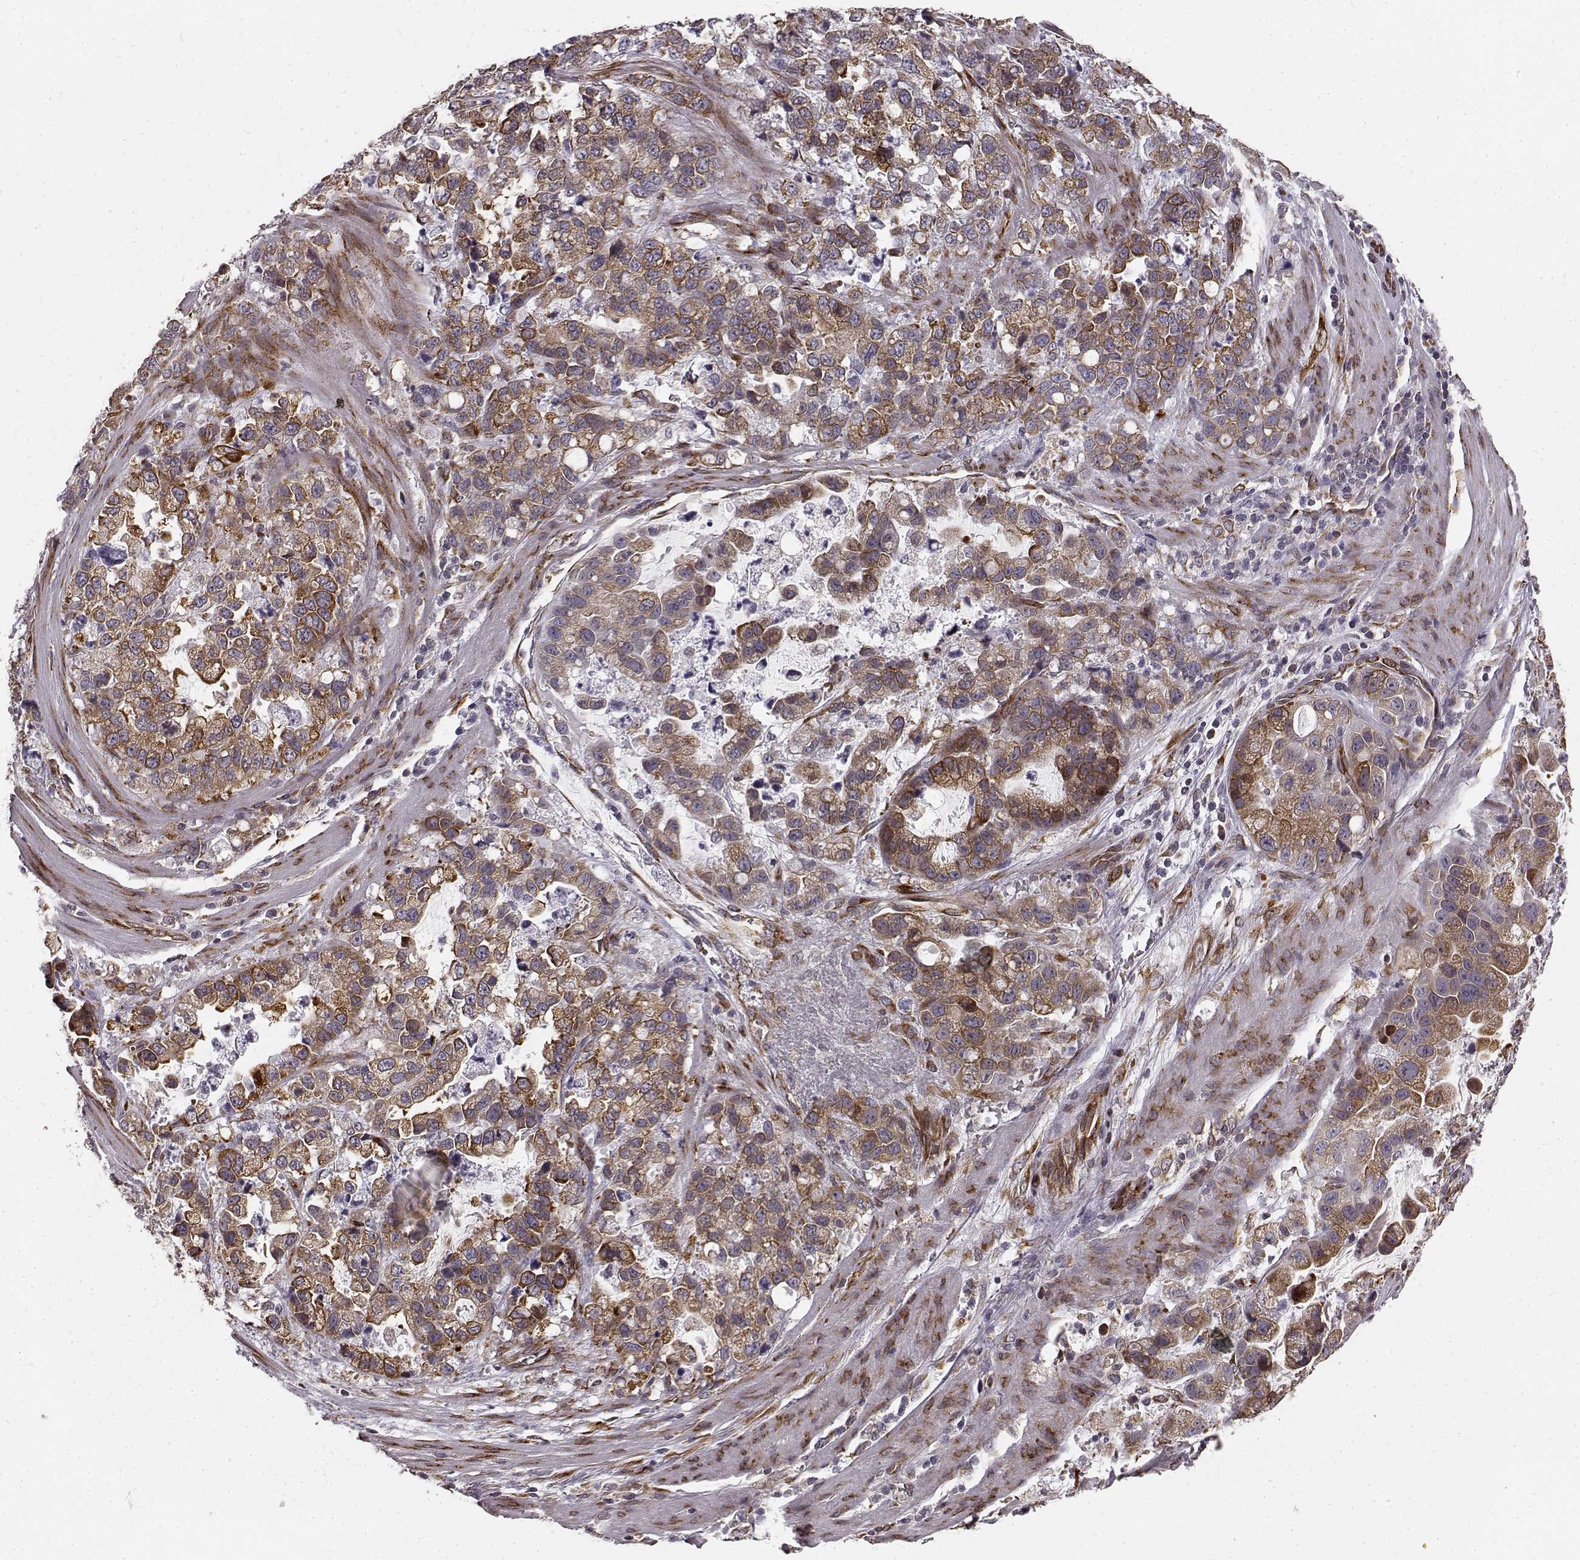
{"staining": {"intensity": "weak", "quantity": ">75%", "location": "cytoplasmic/membranous"}, "tissue": "stomach cancer", "cell_type": "Tumor cells", "image_type": "cancer", "snomed": [{"axis": "morphology", "description": "Adenocarcinoma, NOS"}, {"axis": "topography", "description": "Stomach"}], "caption": "Weak cytoplasmic/membranous protein expression is identified in approximately >75% of tumor cells in stomach cancer (adenocarcinoma). (DAB (3,3'-diaminobenzidine) IHC, brown staining for protein, blue staining for nuclei).", "gene": "TMEM14A", "patient": {"sex": "male", "age": 59}}